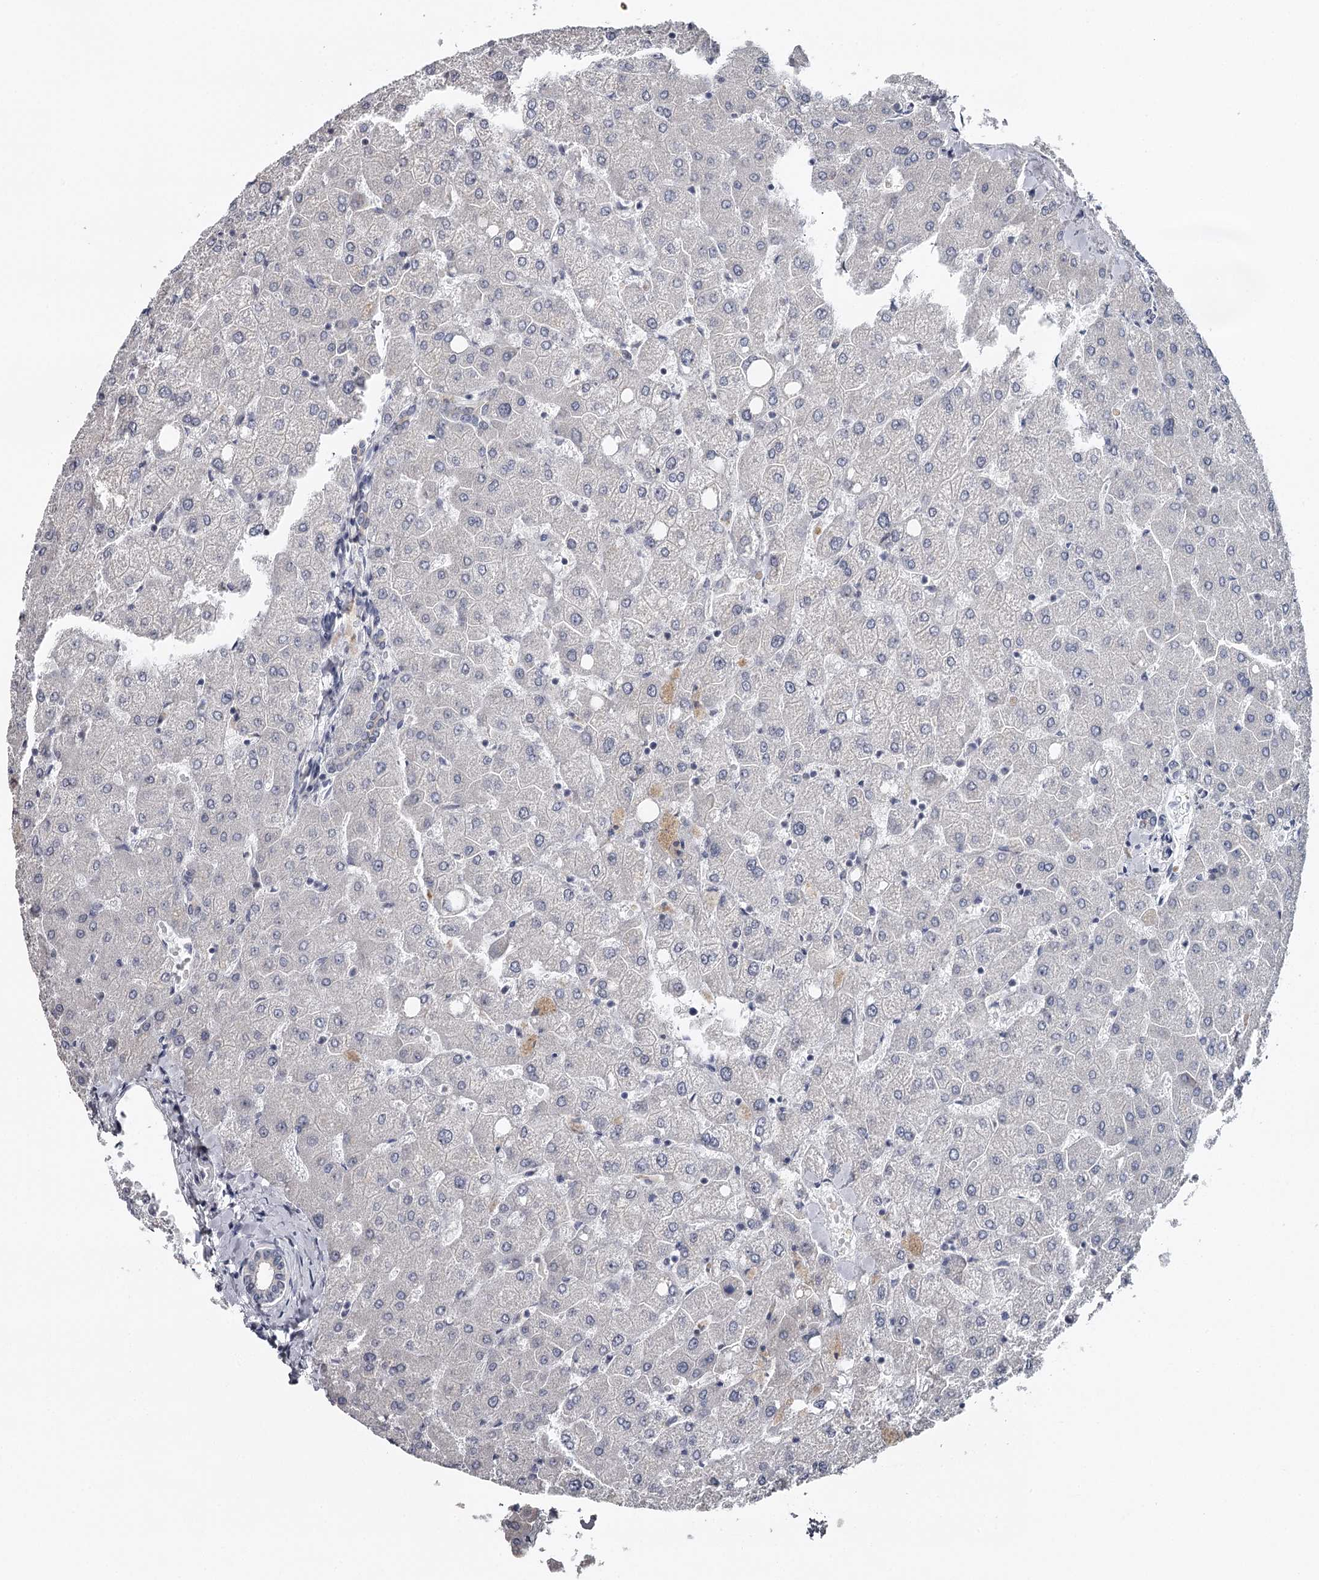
{"staining": {"intensity": "negative", "quantity": "none", "location": "none"}, "tissue": "liver", "cell_type": "Cholangiocytes", "image_type": "normal", "snomed": [{"axis": "morphology", "description": "Normal tissue, NOS"}, {"axis": "topography", "description": "Liver"}], "caption": "Immunohistochemistry image of benign liver stained for a protein (brown), which reveals no expression in cholangiocytes.", "gene": "GTSF1", "patient": {"sex": "female", "age": 54}}